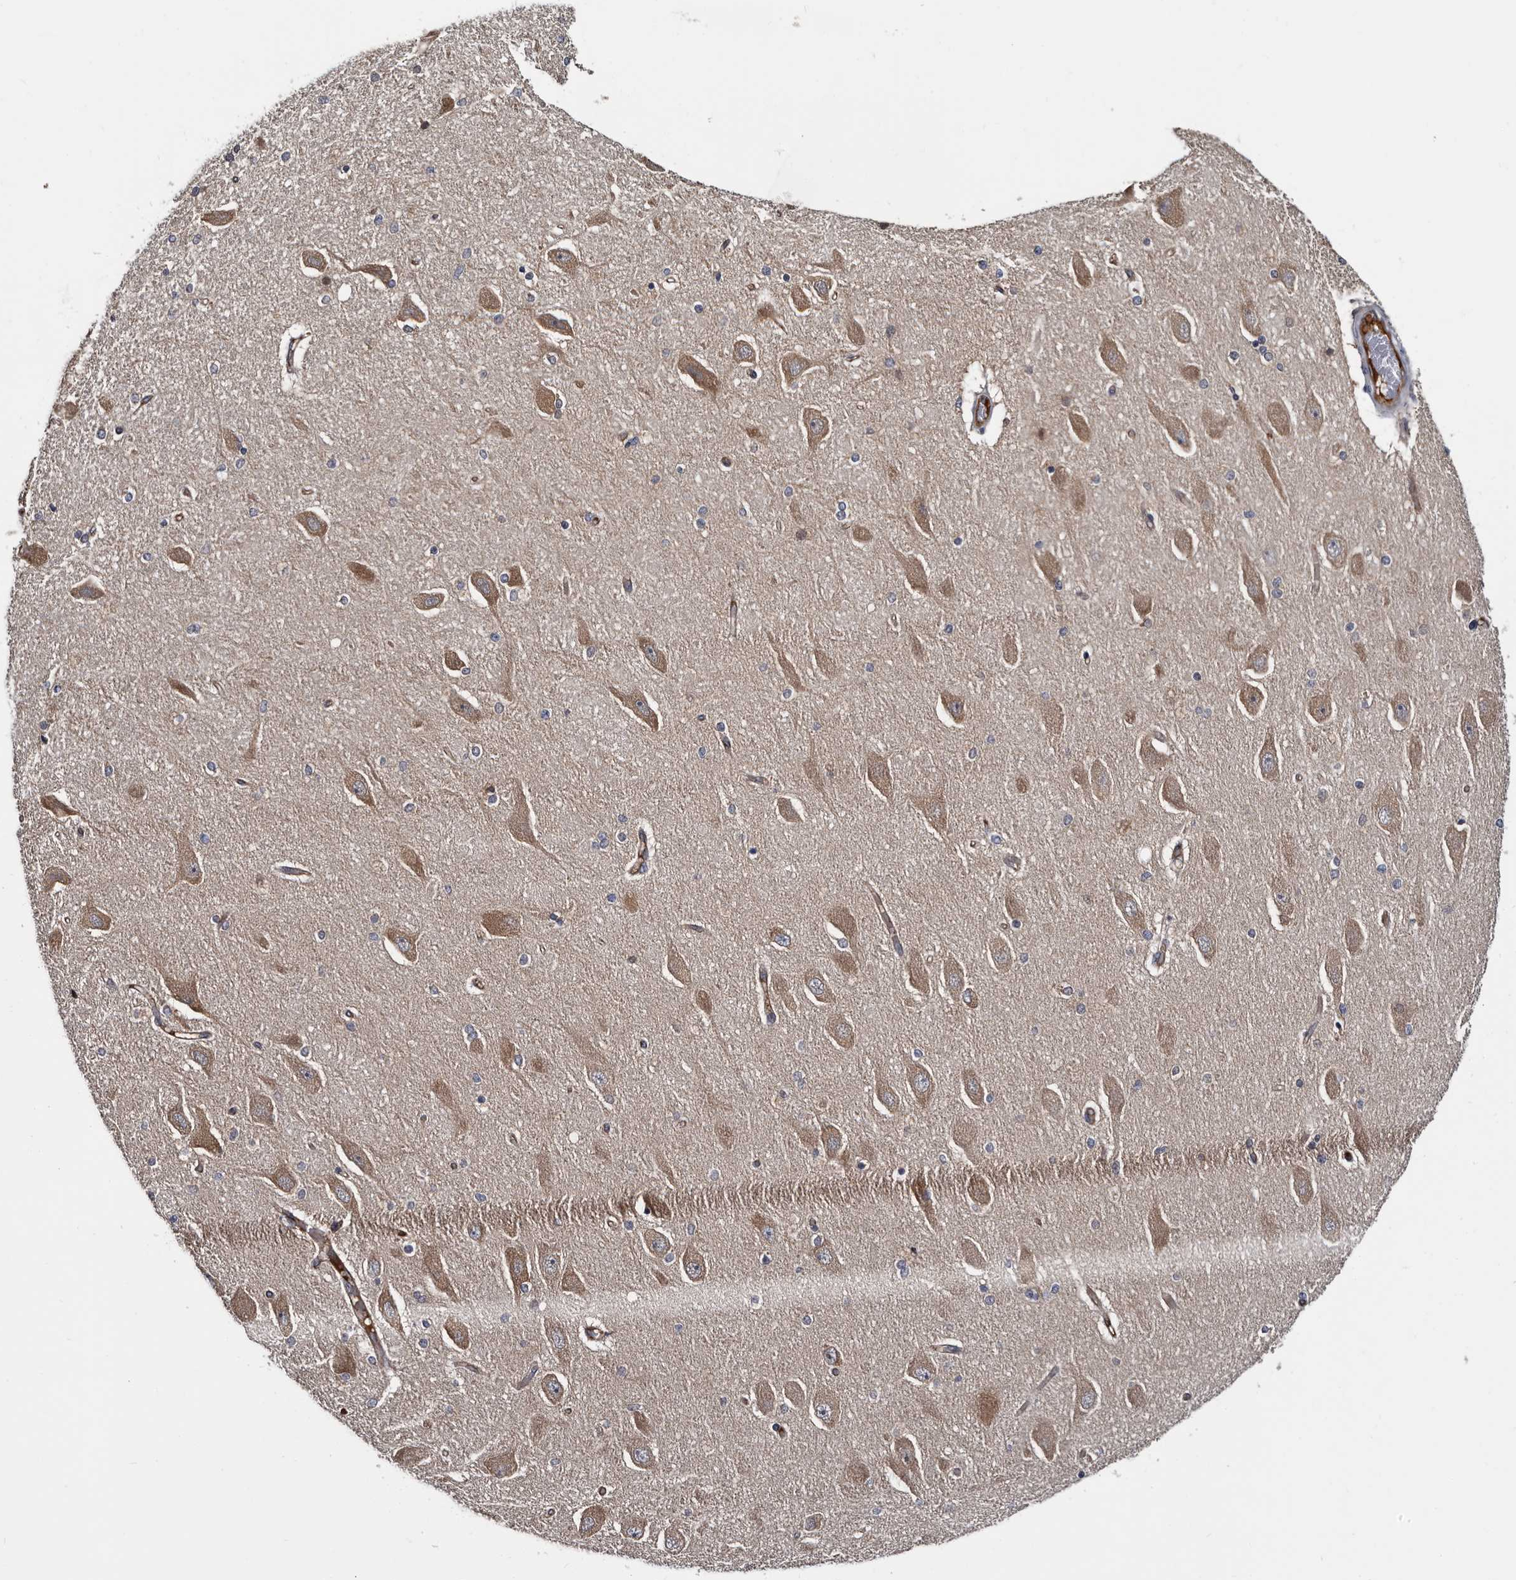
{"staining": {"intensity": "weak", "quantity": "<25%", "location": "cytoplasmic/membranous"}, "tissue": "hippocampus", "cell_type": "Glial cells", "image_type": "normal", "snomed": [{"axis": "morphology", "description": "Normal tissue, NOS"}, {"axis": "topography", "description": "Hippocampus"}], "caption": "The photomicrograph demonstrates no staining of glial cells in benign hippocampus.", "gene": "TSPAN17", "patient": {"sex": "female", "age": 54}}